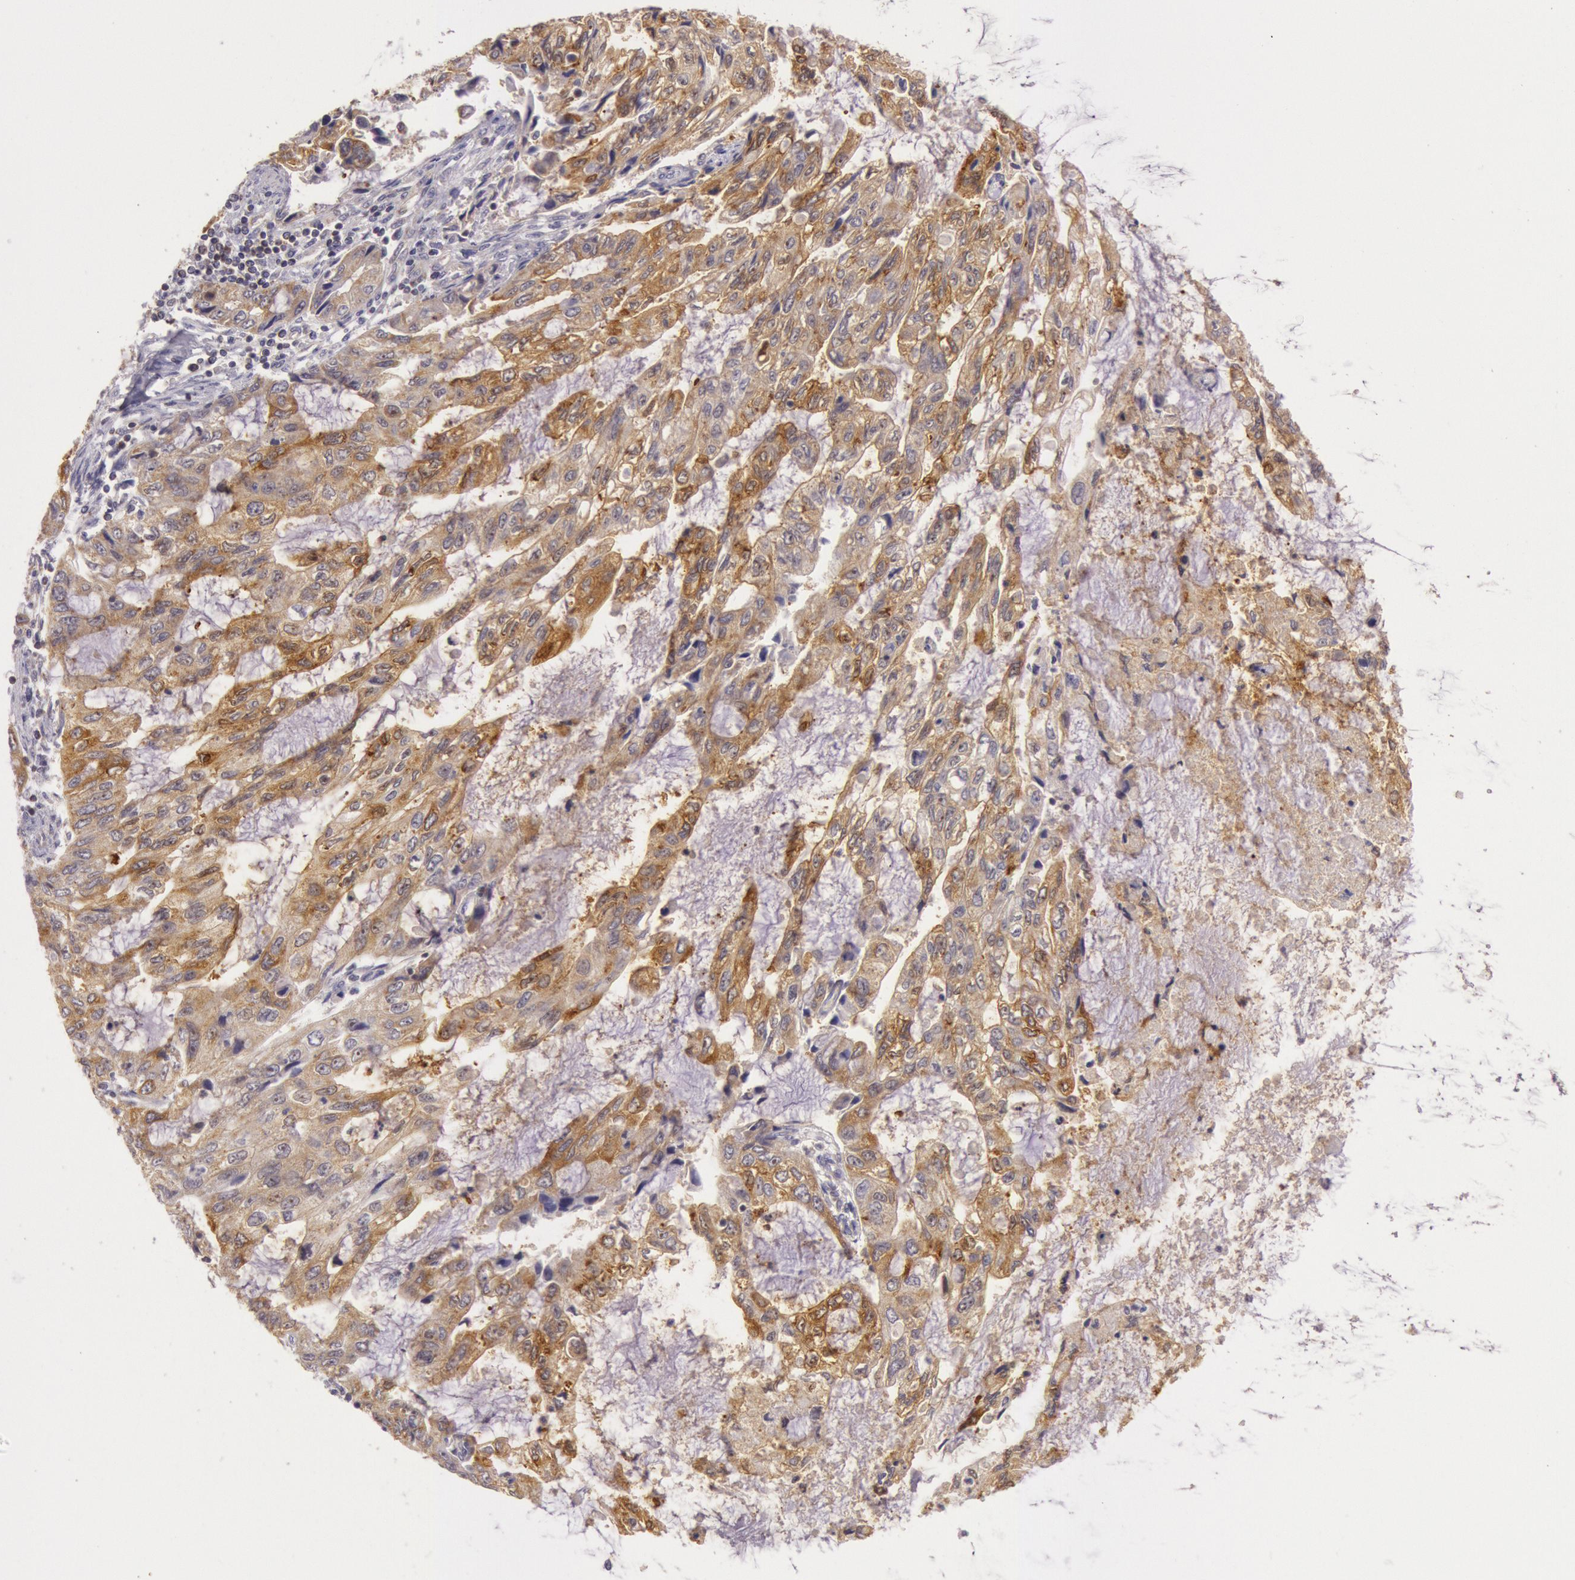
{"staining": {"intensity": "strong", "quantity": ">75%", "location": "cytoplasmic/membranous"}, "tissue": "stomach cancer", "cell_type": "Tumor cells", "image_type": "cancer", "snomed": [{"axis": "morphology", "description": "Adenocarcinoma, NOS"}, {"axis": "topography", "description": "Stomach, upper"}], "caption": "There is high levels of strong cytoplasmic/membranous positivity in tumor cells of stomach cancer, as demonstrated by immunohistochemical staining (brown color).", "gene": "CDK16", "patient": {"sex": "female", "age": 52}}